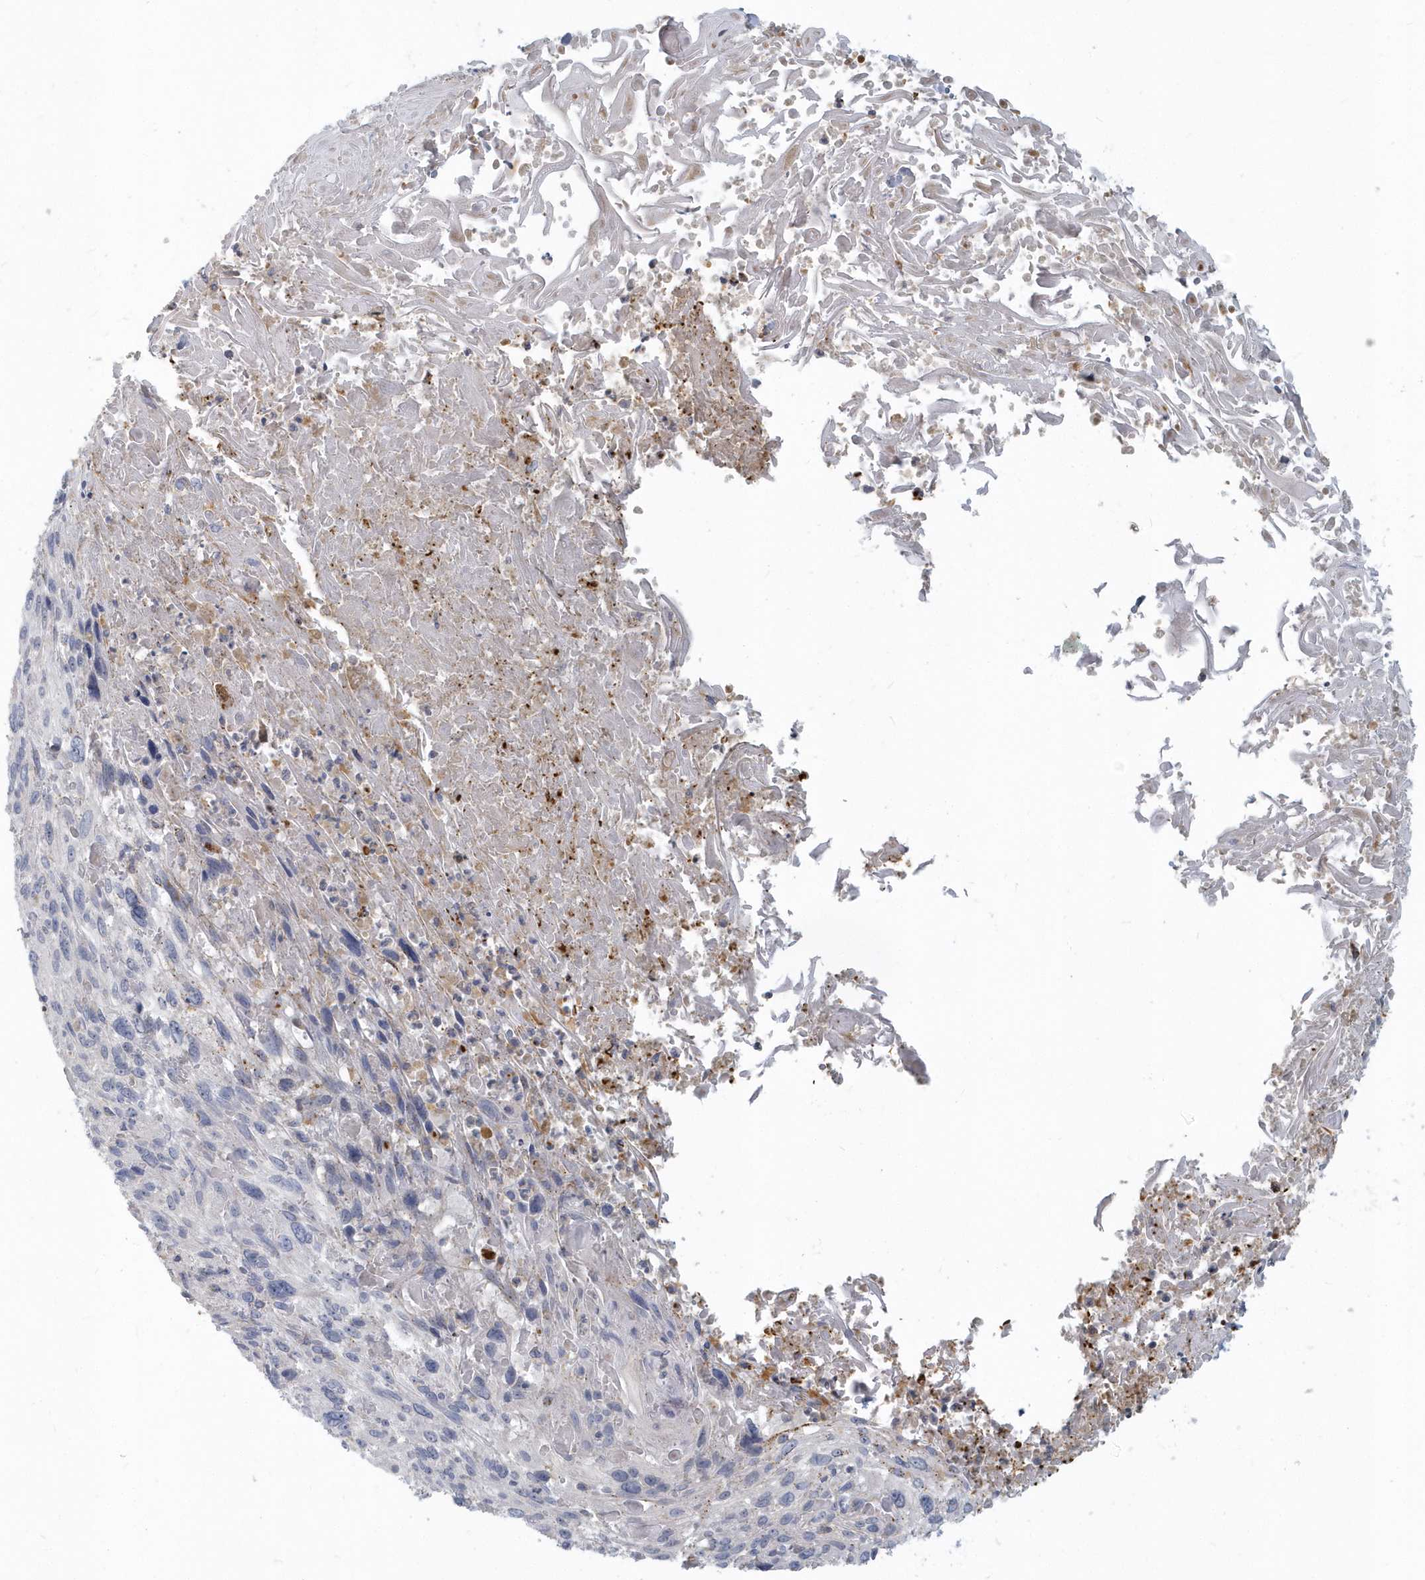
{"staining": {"intensity": "negative", "quantity": "none", "location": "none"}, "tissue": "cervical cancer", "cell_type": "Tumor cells", "image_type": "cancer", "snomed": [{"axis": "morphology", "description": "Squamous cell carcinoma, NOS"}, {"axis": "topography", "description": "Cervix"}], "caption": "A histopathology image of human squamous cell carcinoma (cervical) is negative for staining in tumor cells.", "gene": "NAPB", "patient": {"sex": "female", "age": 51}}